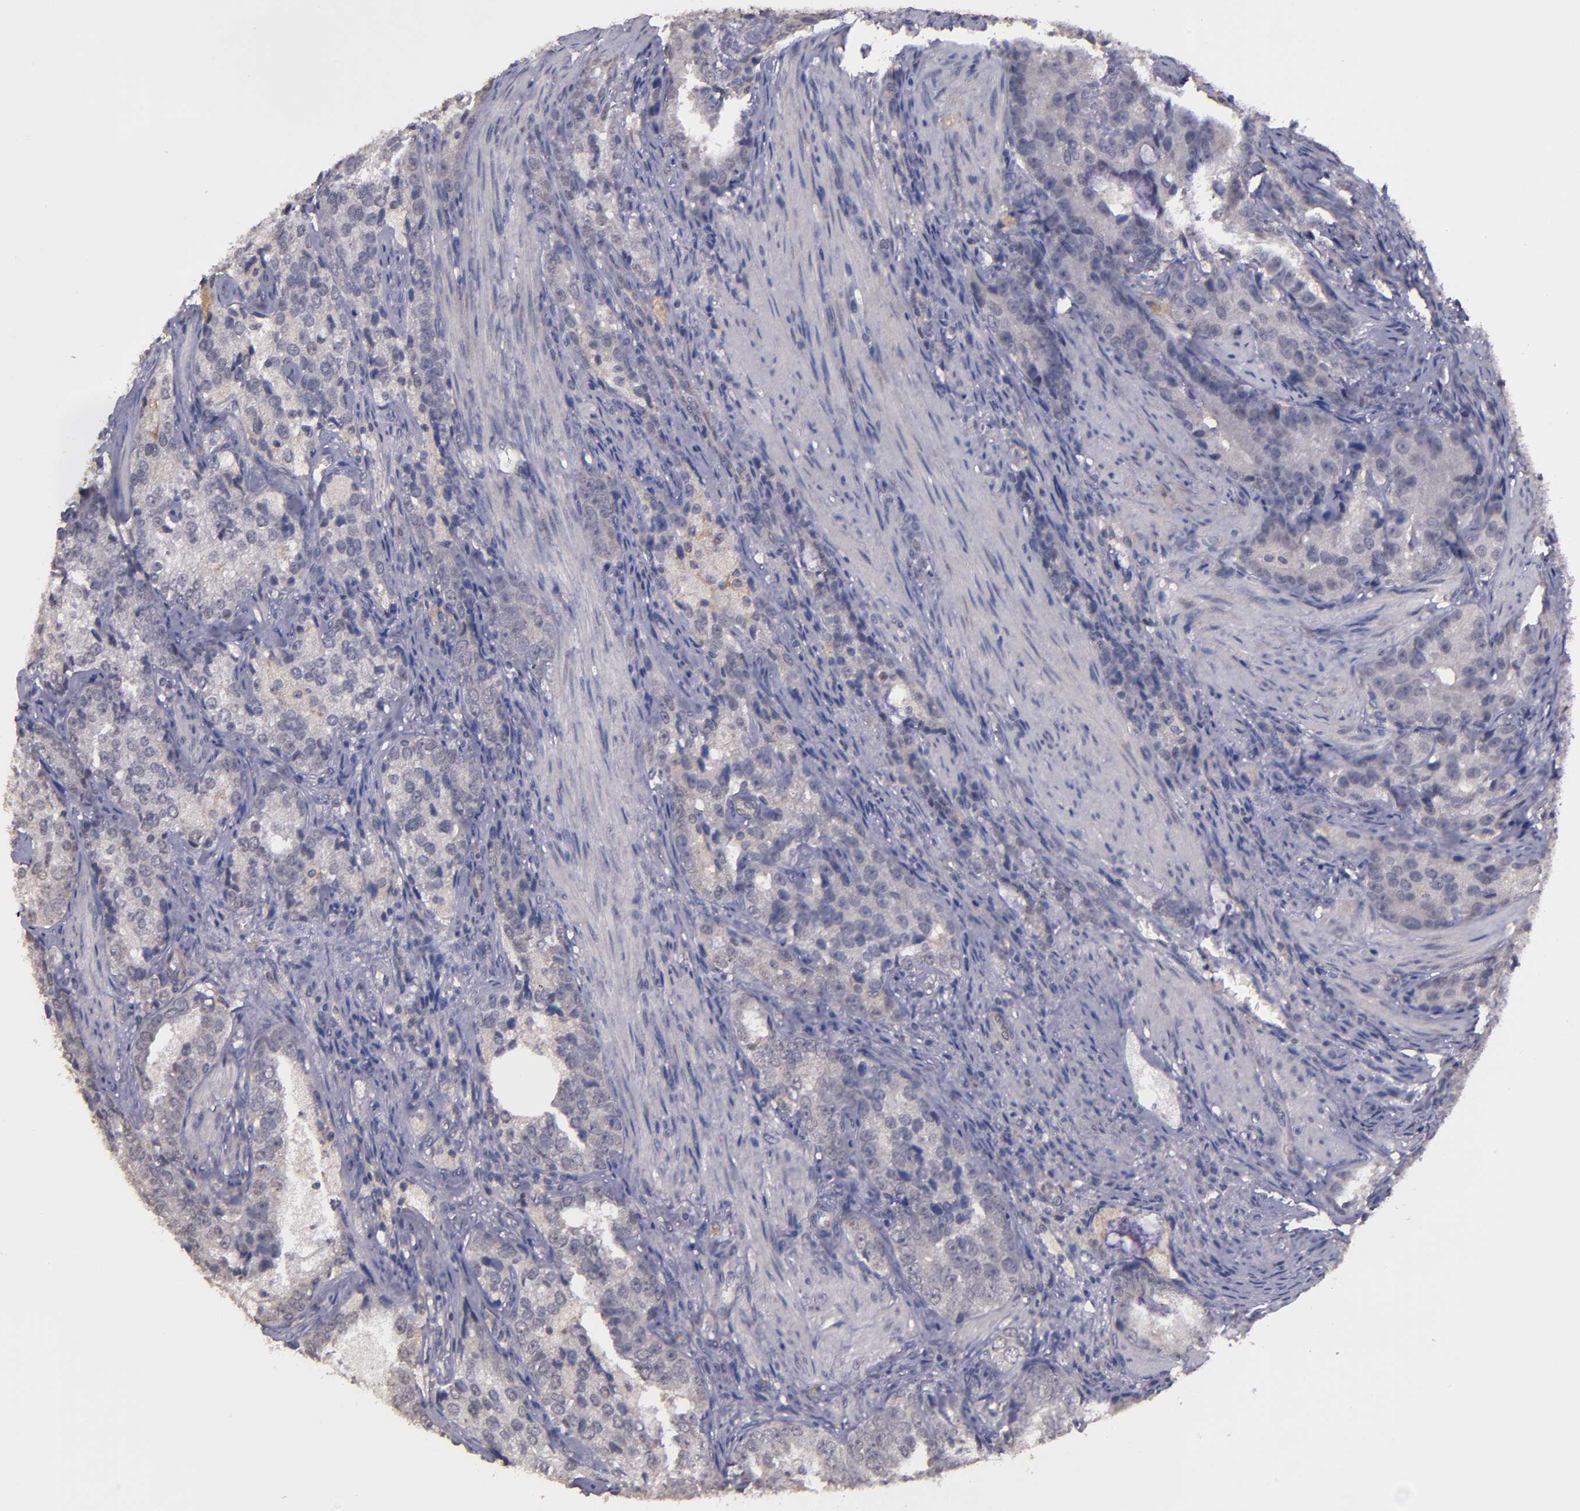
{"staining": {"intensity": "weak", "quantity": "25%-75%", "location": "cytoplasmic/membranous,nuclear"}, "tissue": "prostate cancer", "cell_type": "Tumor cells", "image_type": "cancer", "snomed": [{"axis": "morphology", "description": "Adenocarcinoma, High grade"}, {"axis": "topography", "description": "Prostate"}], "caption": "A brown stain shows weak cytoplasmic/membranous and nuclear expression of a protein in human prostate cancer tumor cells.", "gene": "NRXN3", "patient": {"sex": "male", "age": 63}}